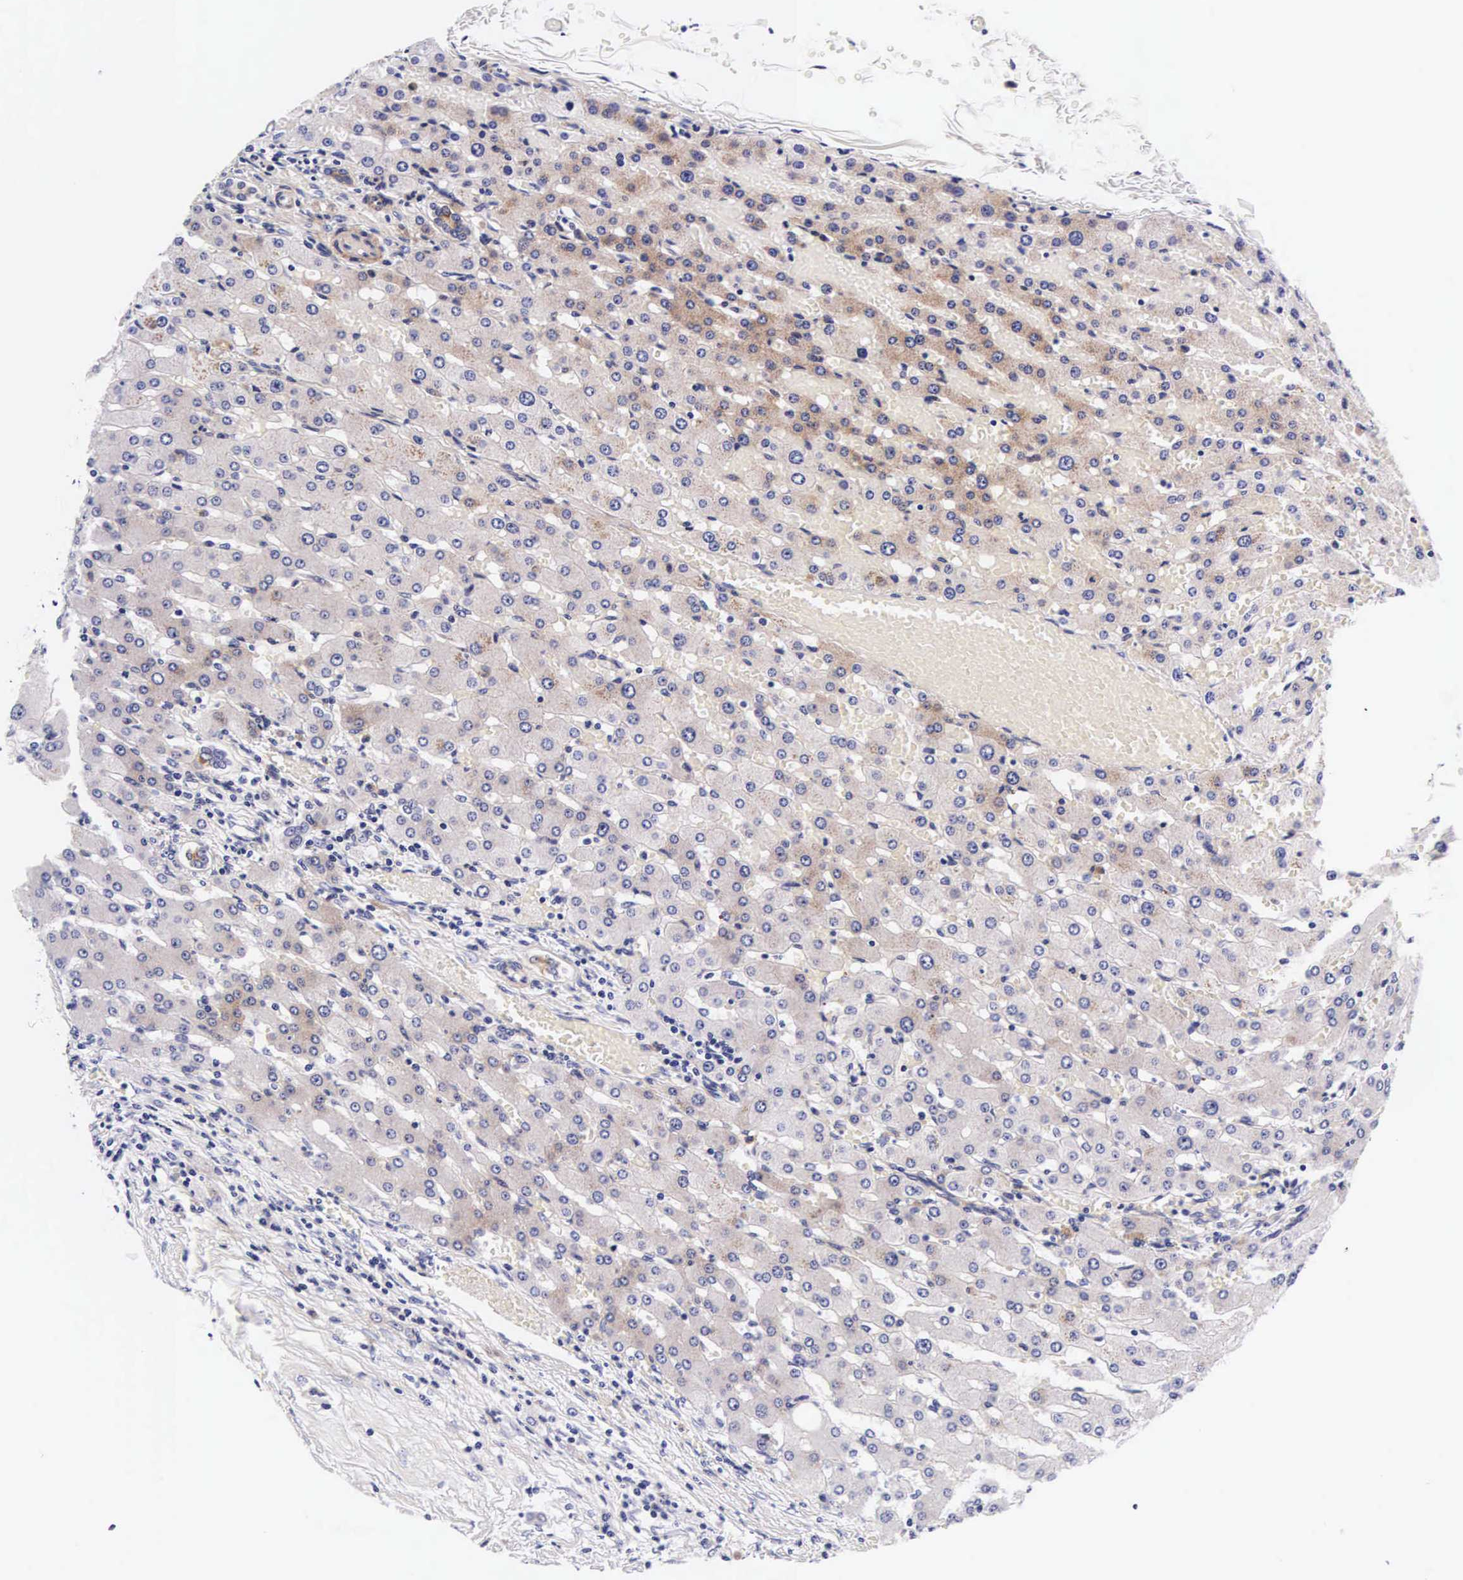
{"staining": {"intensity": "weak", "quantity": "<25%", "location": "cytoplasmic/membranous"}, "tissue": "liver", "cell_type": "Cholangiocytes", "image_type": "normal", "snomed": [{"axis": "morphology", "description": "Normal tissue, NOS"}, {"axis": "topography", "description": "Liver"}], "caption": "Immunohistochemistry (IHC) photomicrograph of normal liver stained for a protein (brown), which demonstrates no positivity in cholangiocytes.", "gene": "UPRT", "patient": {"sex": "female", "age": 30}}